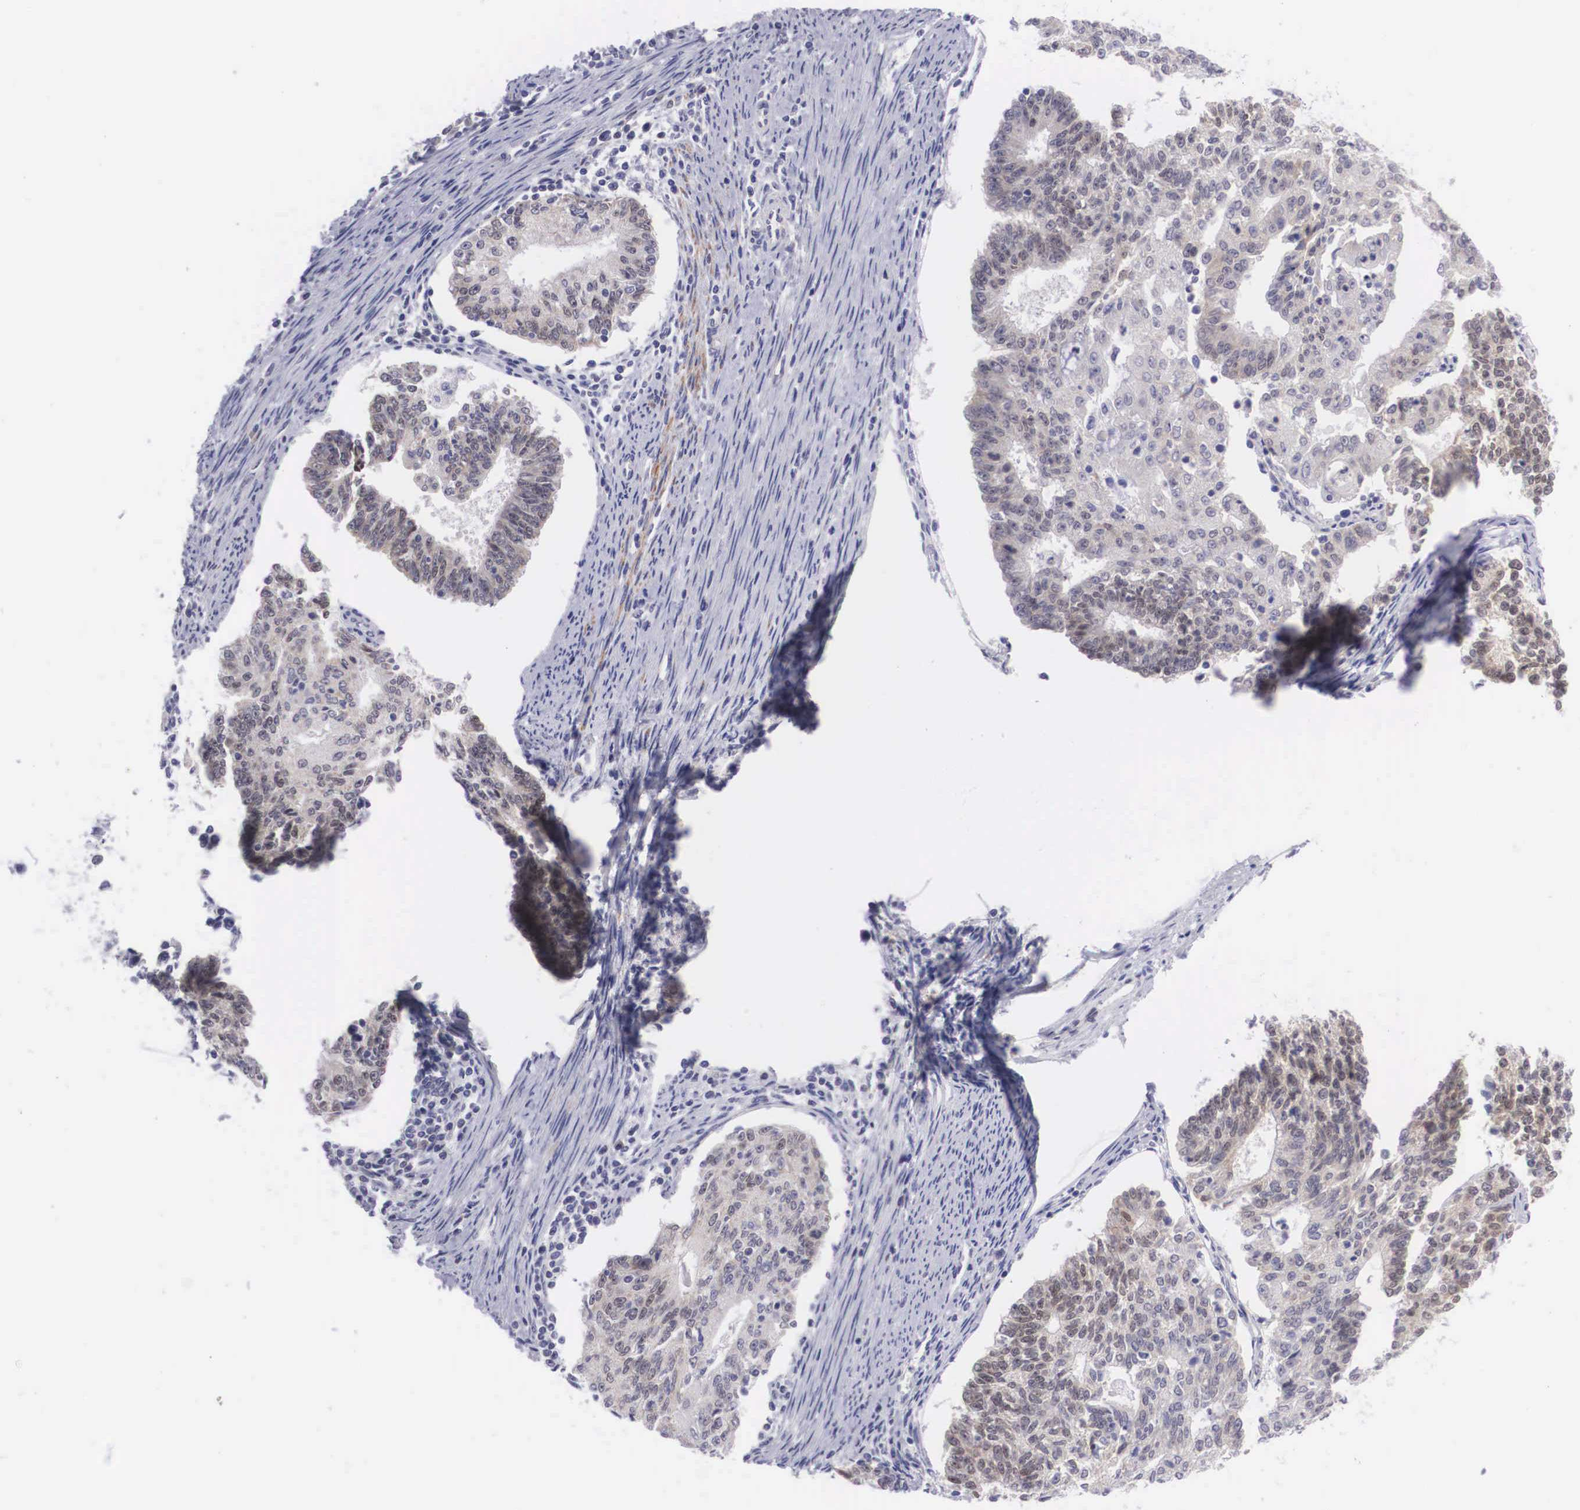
{"staining": {"intensity": "moderate", "quantity": "25%-75%", "location": "cytoplasmic/membranous"}, "tissue": "endometrial cancer", "cell_type": "Tumor cells", "image_type": "cancer", "snomed": [{"axis": "morphology", "description": "Adenocarcinoma, NOS"}, {"axis": "topography", "description": "Endometrium"}], "caption": "This photomicrograph shows IHC staining of endometrial cancer (adenocarcinoma), with medium moderate cytoplasmic/membranous expression in about 25%-75% of tumor cells.", "gene": "SOX11", "patient": {"sex": "female", "age": 56}}